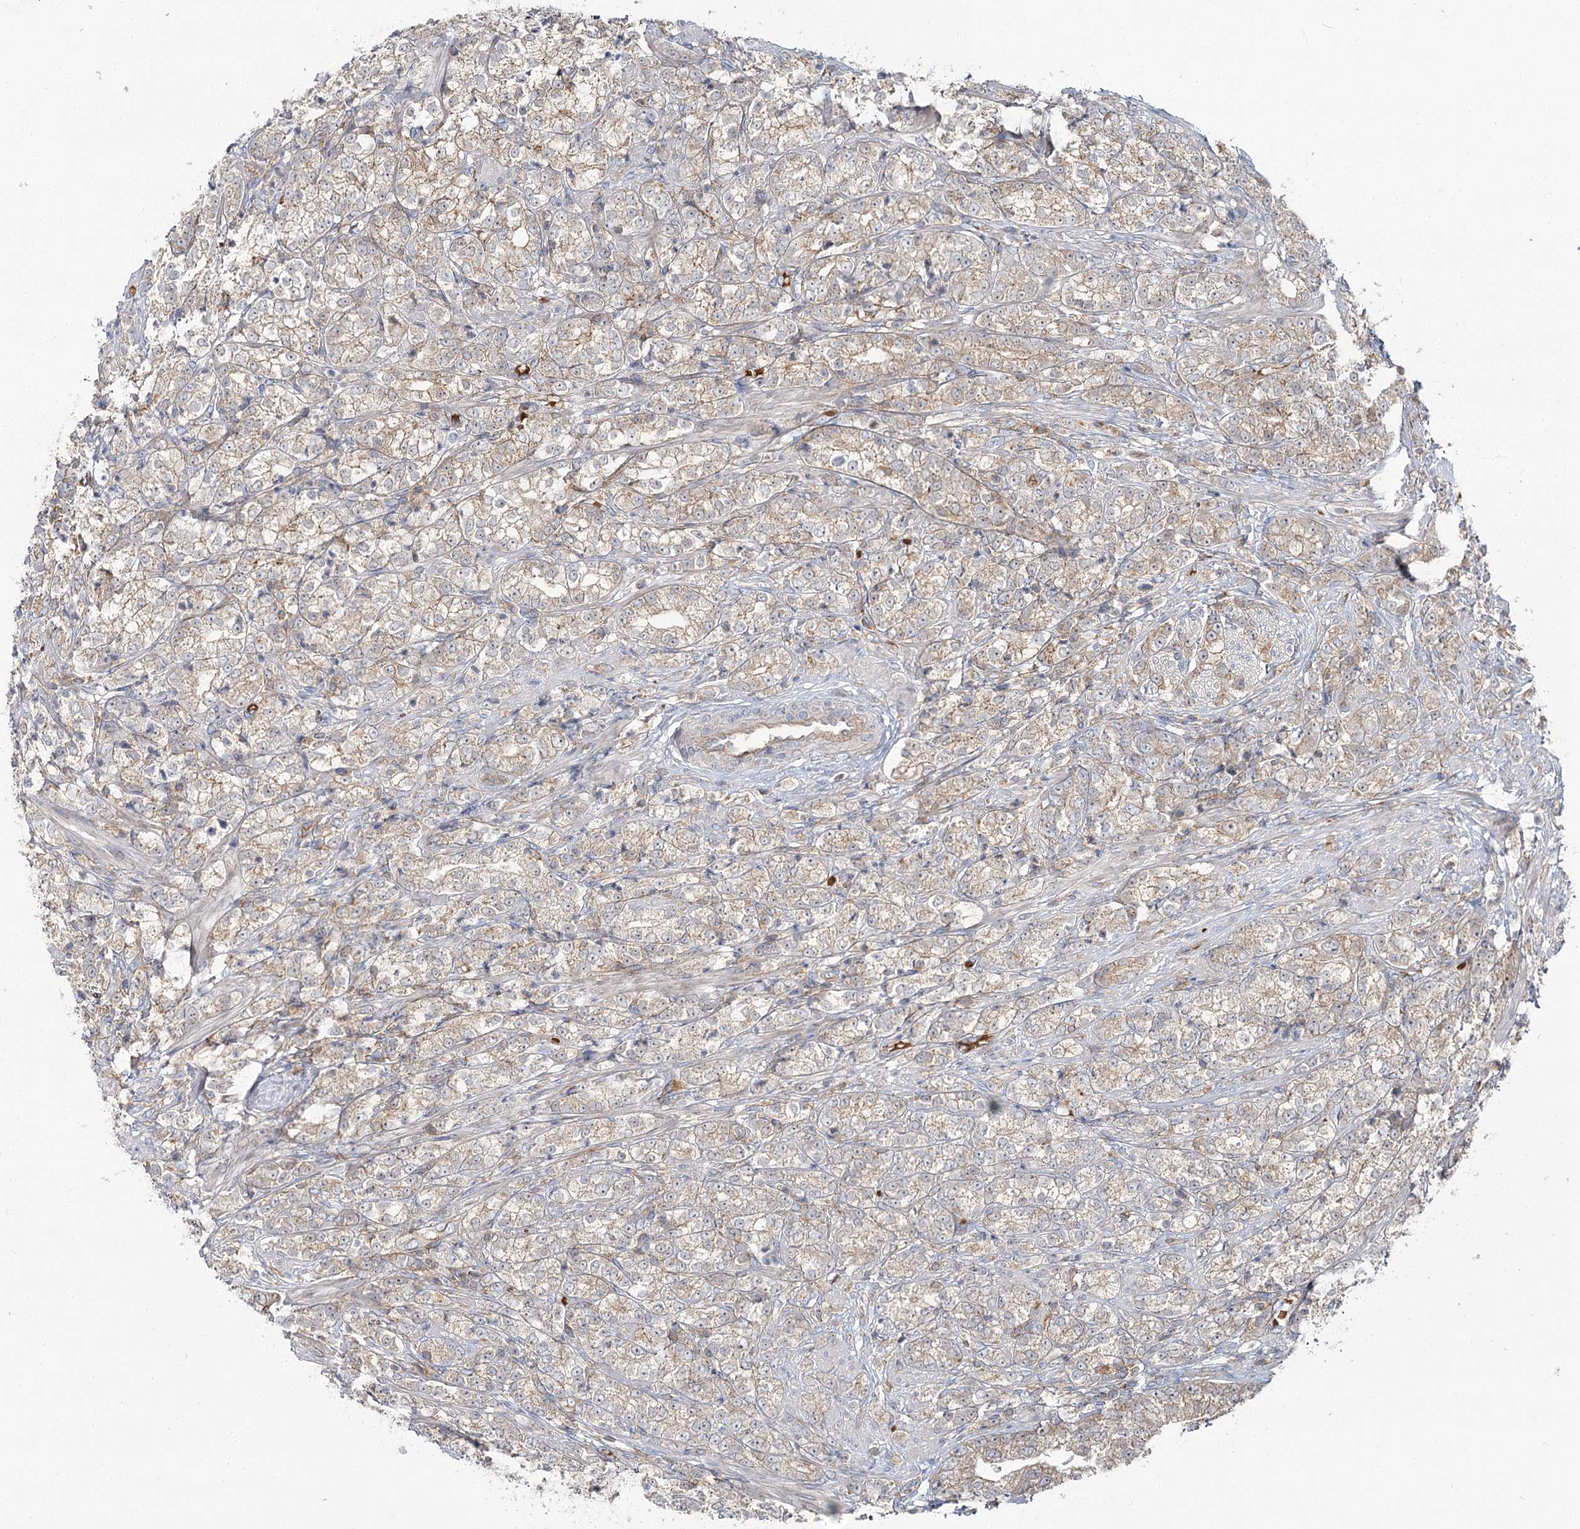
{"staining": {"intensity": "weak", "quantity": ">75%", "location": "cytoplasmic/membranous"}, "tissue": "prostate cancer", "cell_type": "Tumor cells", "image_type": "cancer", "snomed": [{"axis": "morphology", "description": "Adenocarcinoma, High grade"}, {"axis": "topography", "description": "Prostate"}], "caption": "Immunohistochemical staining of adenocarcinoma (high-grade) (prostate) shows low levels of weak cytoplasmic/membranous expression in about >75% of tumor cells.", "gene": "PCBD2", "patient": {"sex": "male", "age": 69}}